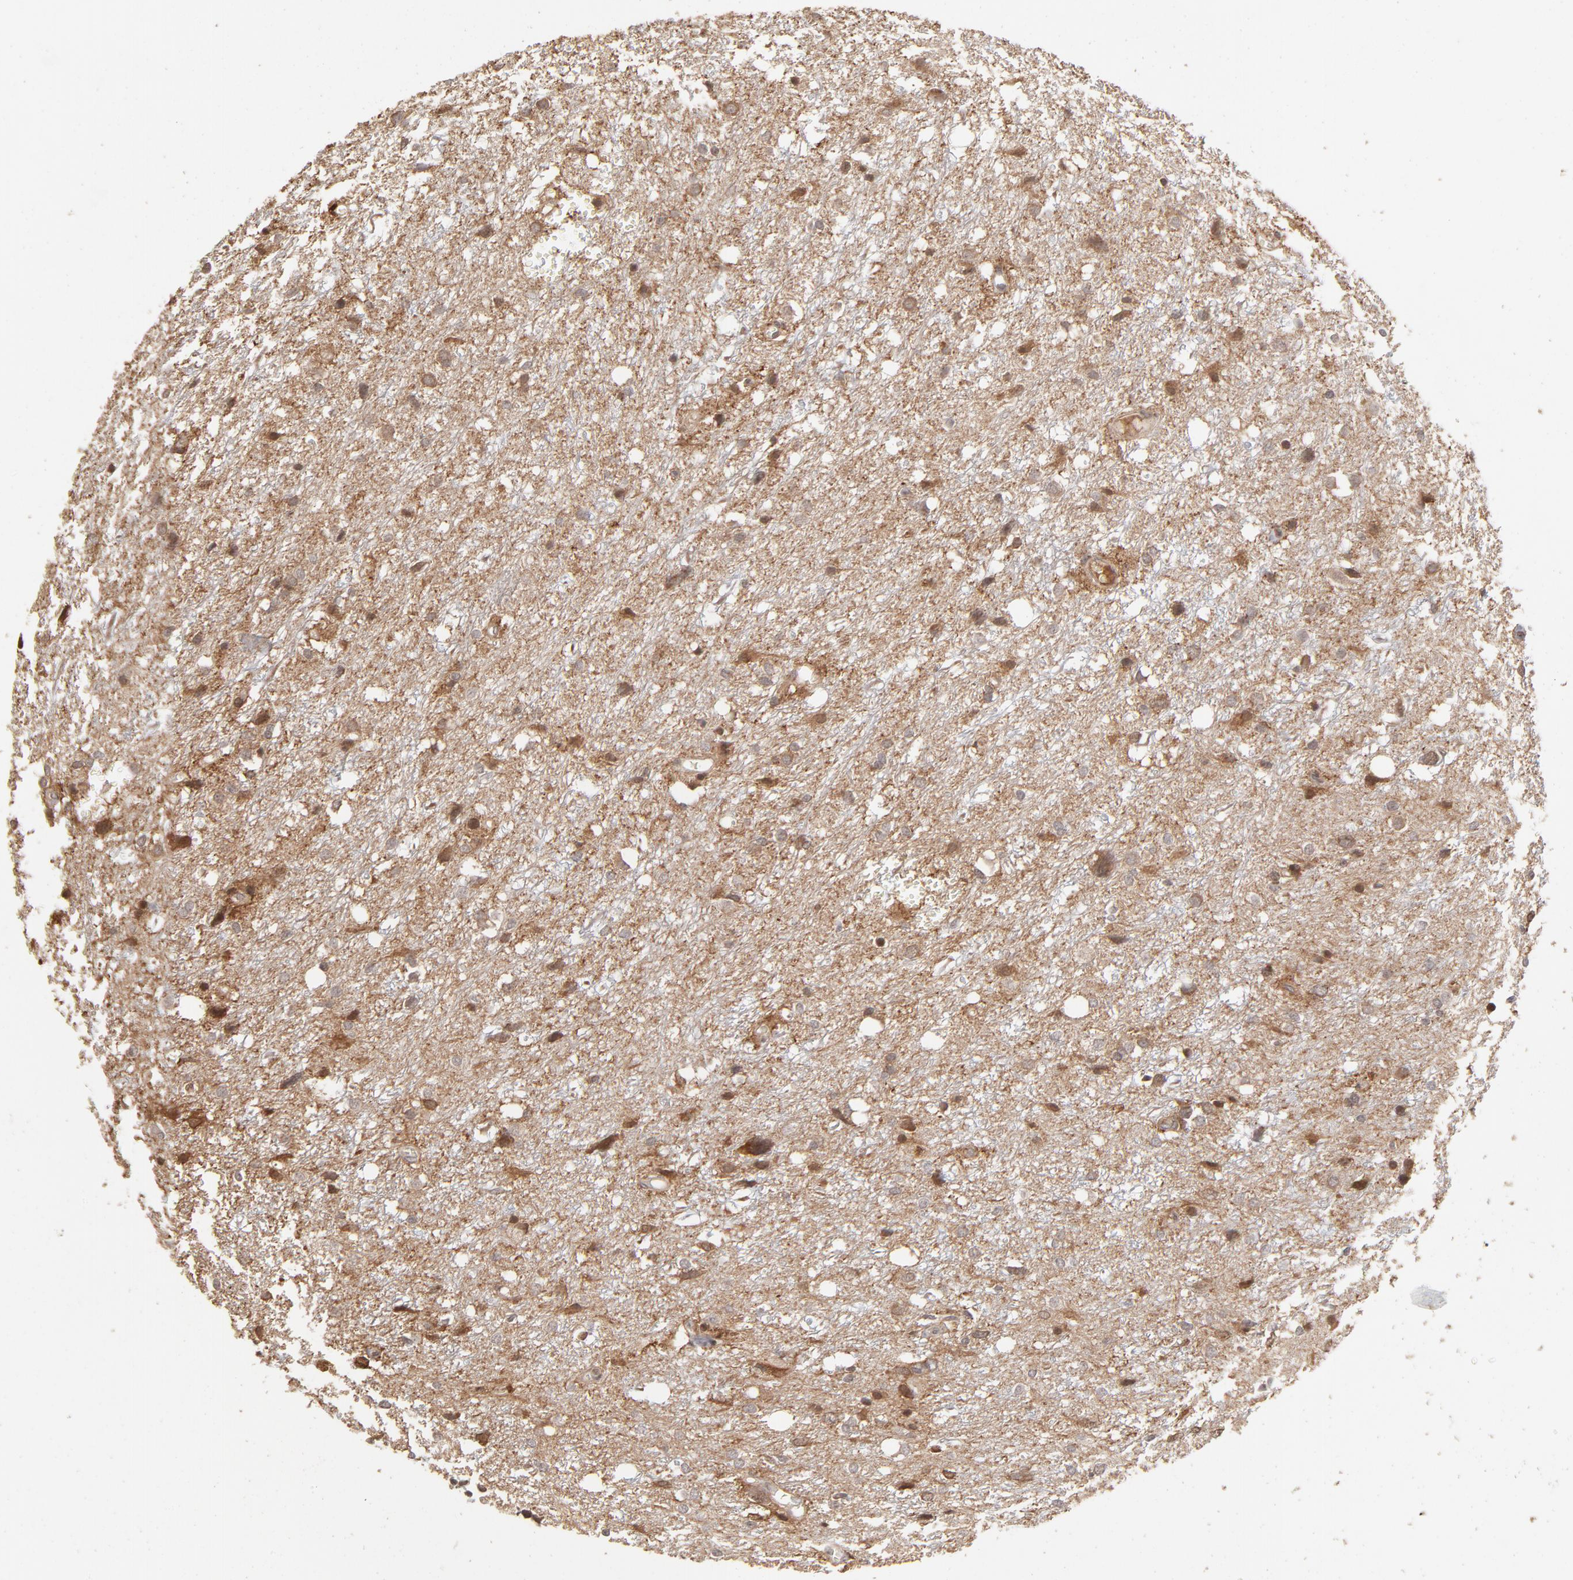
{"staining": {"intensity": "moderate", "quantity": "25%-75%", "location": "cytoplasmic/membranous"}, "tissue": "glioma", "cell_type": "Tumor cells", "image_type": "cancer", "snomed": [{"axis": "morphology", "description": "Glioma, malignant, High grade"}, {"axis": "topography", "description": "Brain"}], "caption": "This photomicrograph shows malignant high-grade glioma stained with immunohistochemistry (IHC) to label a protein in brown. The cytoplasmic/membranous of tumor cells show moderate positivity for the protein. Nuclei are counter-stained blue.", "gene": "ARIH1", "patient": {"sex": "female", "age": 59}}